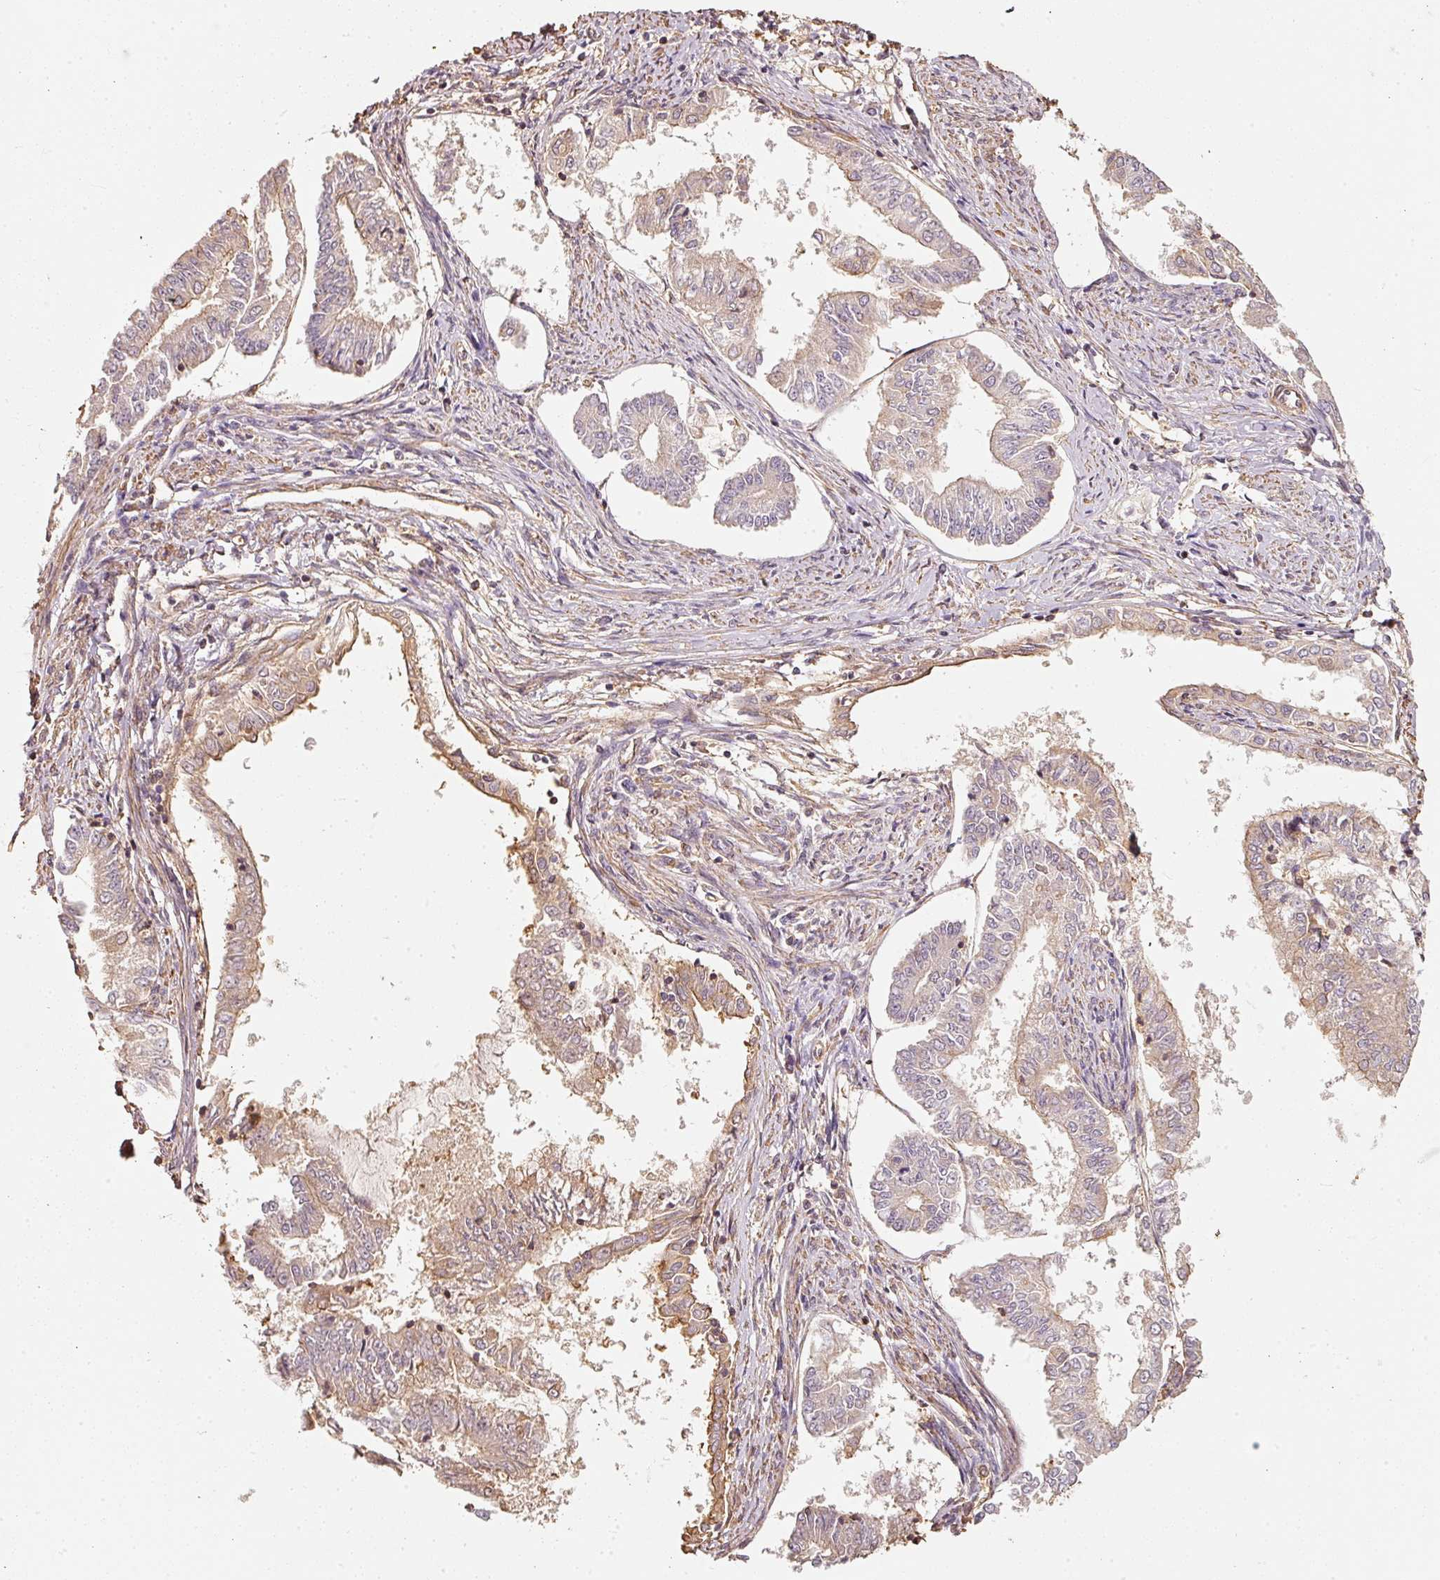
{"staining": {"intensity": "weak", "quantity": ">75%", "location": "cytoplasmic/membranous"}, "tissue": "endometrial cancer", "cell_type": "Tumor cells", "image_type": "cancer", "snomed": [{"axis": "morphology", "description": "Adenocarcinoma, NOS"}, {"axis": "topography", "description": "Endometrium"}], "caption": "Immunohistochemistry (IHC) (DAB) staining of human endometrial cancer (adenocarcinoma) reveals weak cytoplasmic/membranous protein staining in approximately >75% of tumor cells. (Brightfield microscopy of DAB IHC at high magnification).", "gene": "CEP95", "patient": {"sex": "female", "age": 76}}